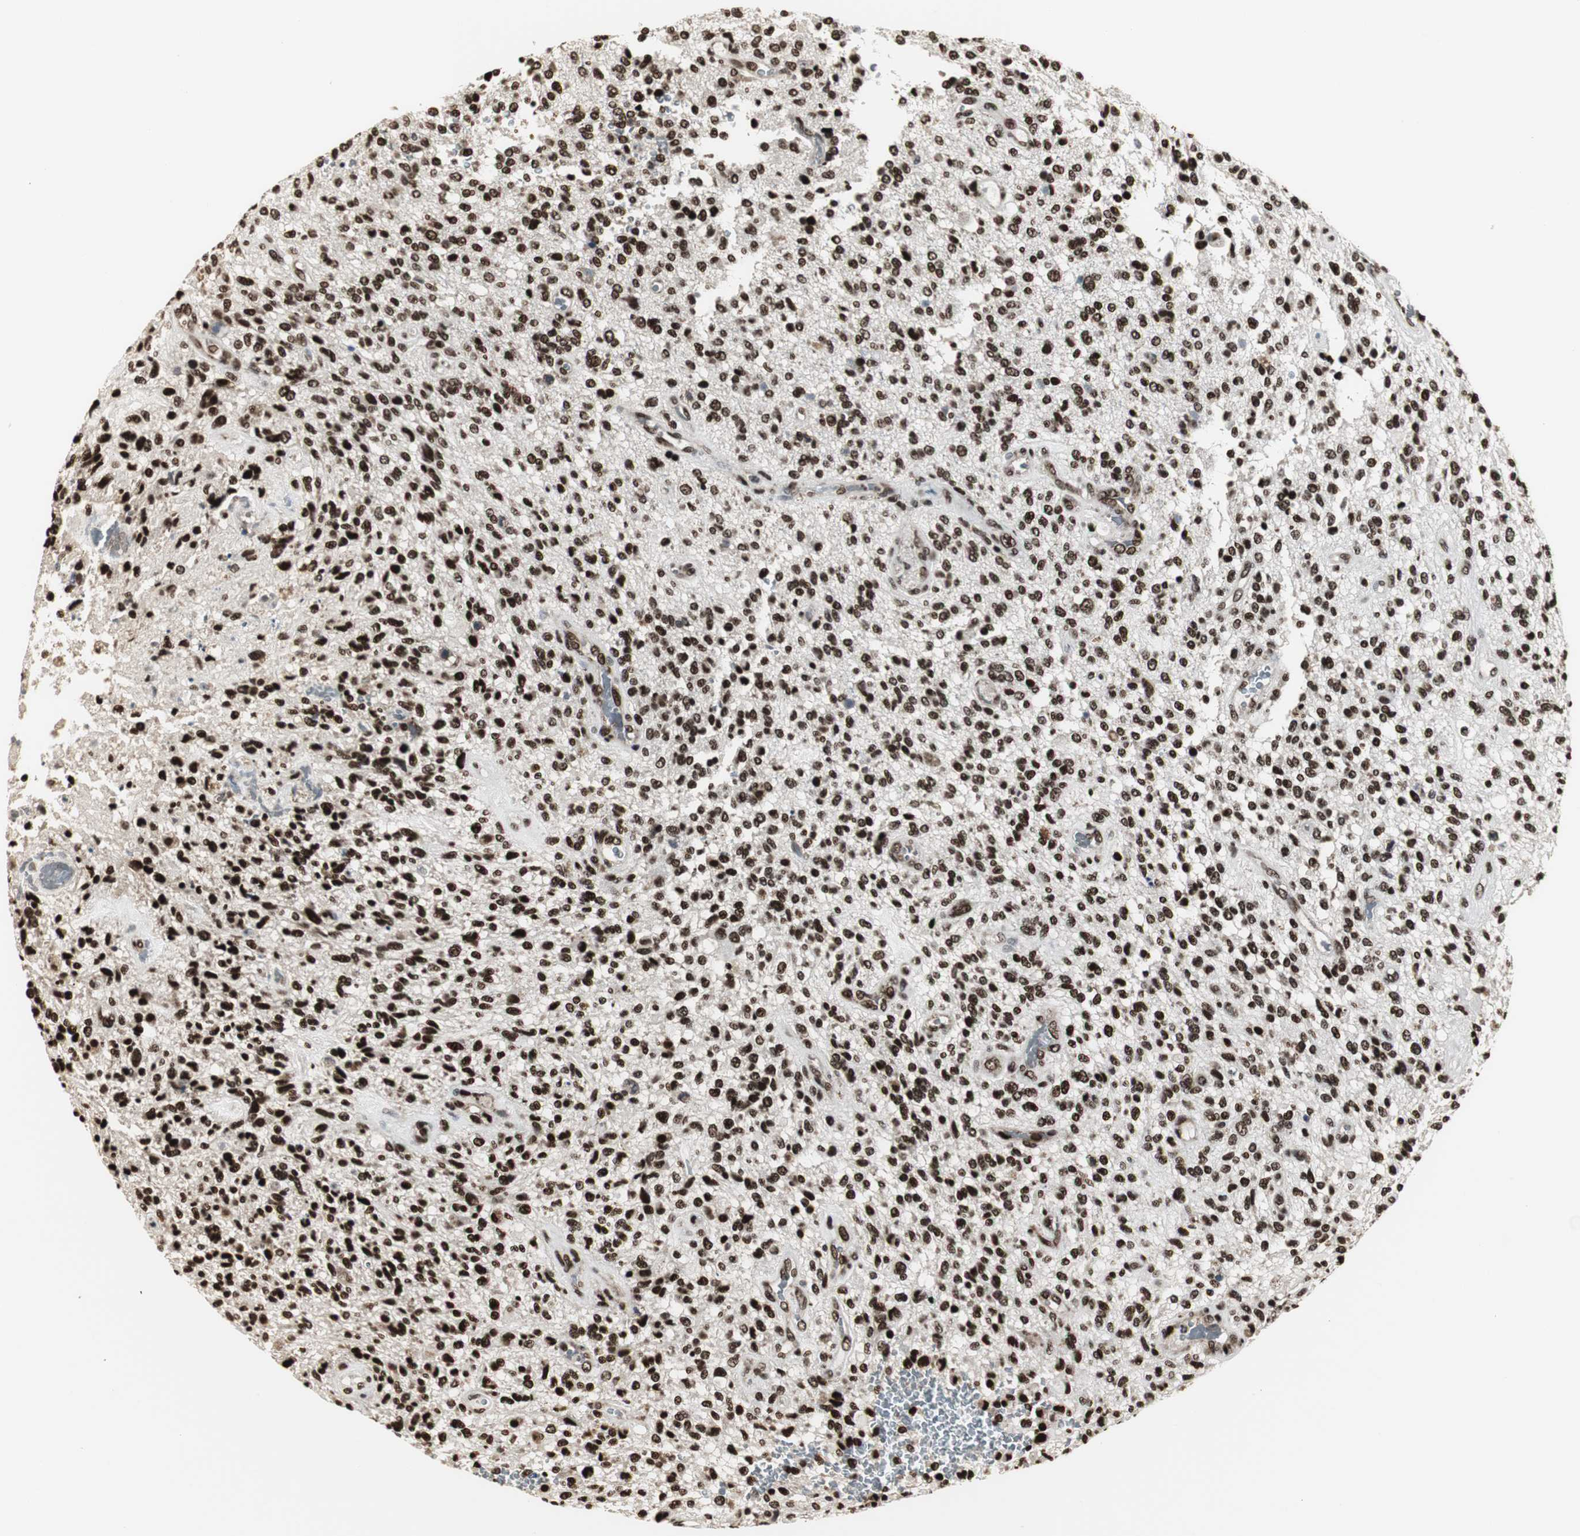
{"staining": {"intensity": "strong", "quantity": ">75%", "location": "nuclear"}, "tissue": "glioma", "cell_type": "Tumor cells", "image_type": "cancer", "snomed": [{"axis": "morphology", "description": "Normal tissue, NOS"}, {"axis": "morphology", "description": "Glioma, malignant, High grade"}, {"axis": "topography", "description": "Cerebral cortex"}], "caption": "Protein expression by immunohistochemistry (IHC) reveals strong nuclear expression in about >75% of tumor cells in glioma. The staining was performed using DAB (3,3'-diaminobenzidine) to visualize the protein expression in brown, while the nuclei were stained in blue with hematoxylin (Magnification: 20x).", "gene": "PARN", "patient": {"sex": "male", "age": 75}}